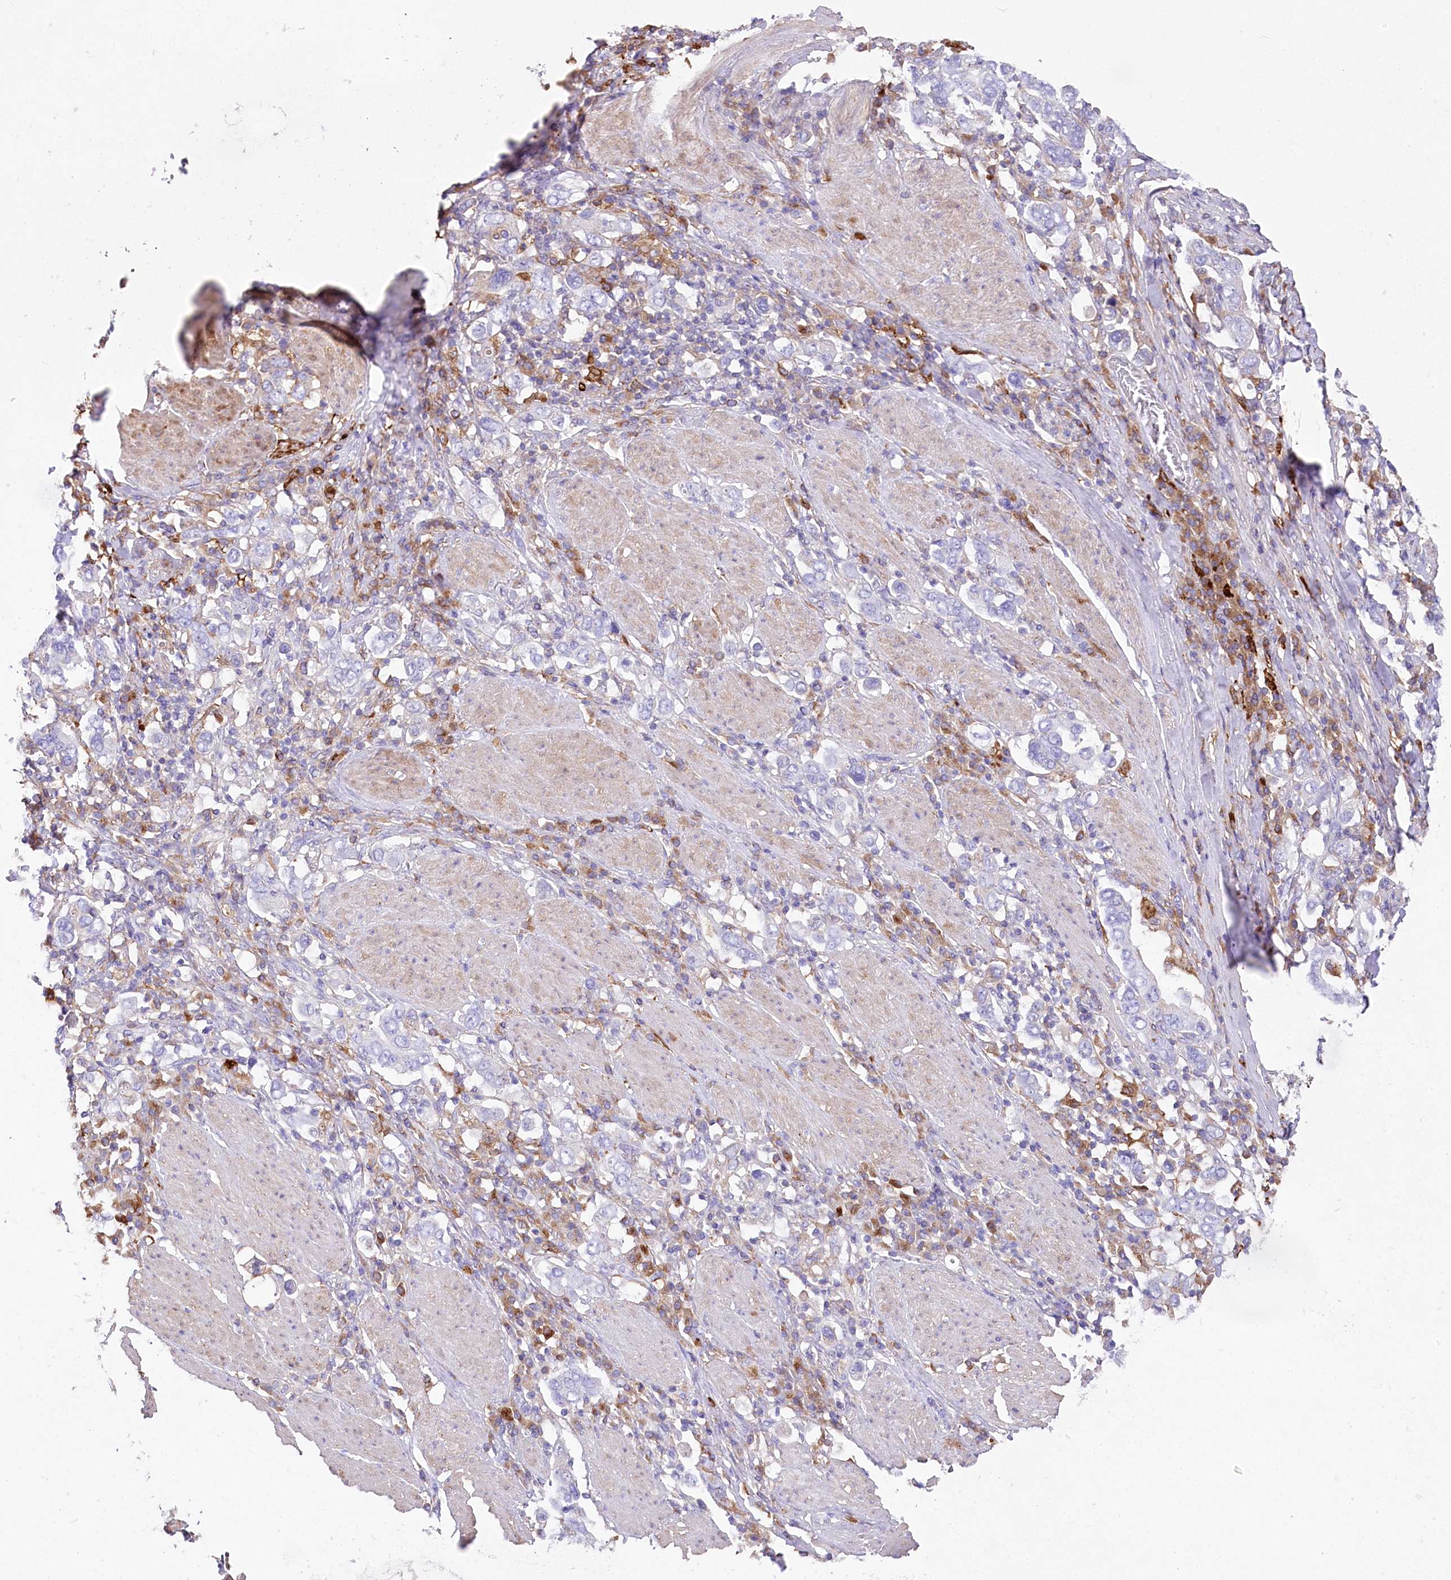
{"staining": {"intensity": "negative", "quantity": "none", "location": "none"}, "tissue": "stomach cancer", "cell_type": "Tumor cells", "image_type": "cancer", "snomed": [{"axis": "morphology", "description": "Adenocarcinoma, NOS"}, {"axis": "topography", "description": "Stomach, upper"}], "caption": "High power microscopy photomicrograph of an immunohistochemistry (IHC) histopathology image of adenocarcinoma (stomach), revealing no significant staining in tumor cells. The staining was performed using DAB (3,3'-diaminobenzidine) to visualize the protein expression in brown, while the nuclei were stained in blue with hematoxylin (Magnification: 20x).", "gene": "DNAJC19", "patient": {"sex": "male", "age": 62}}